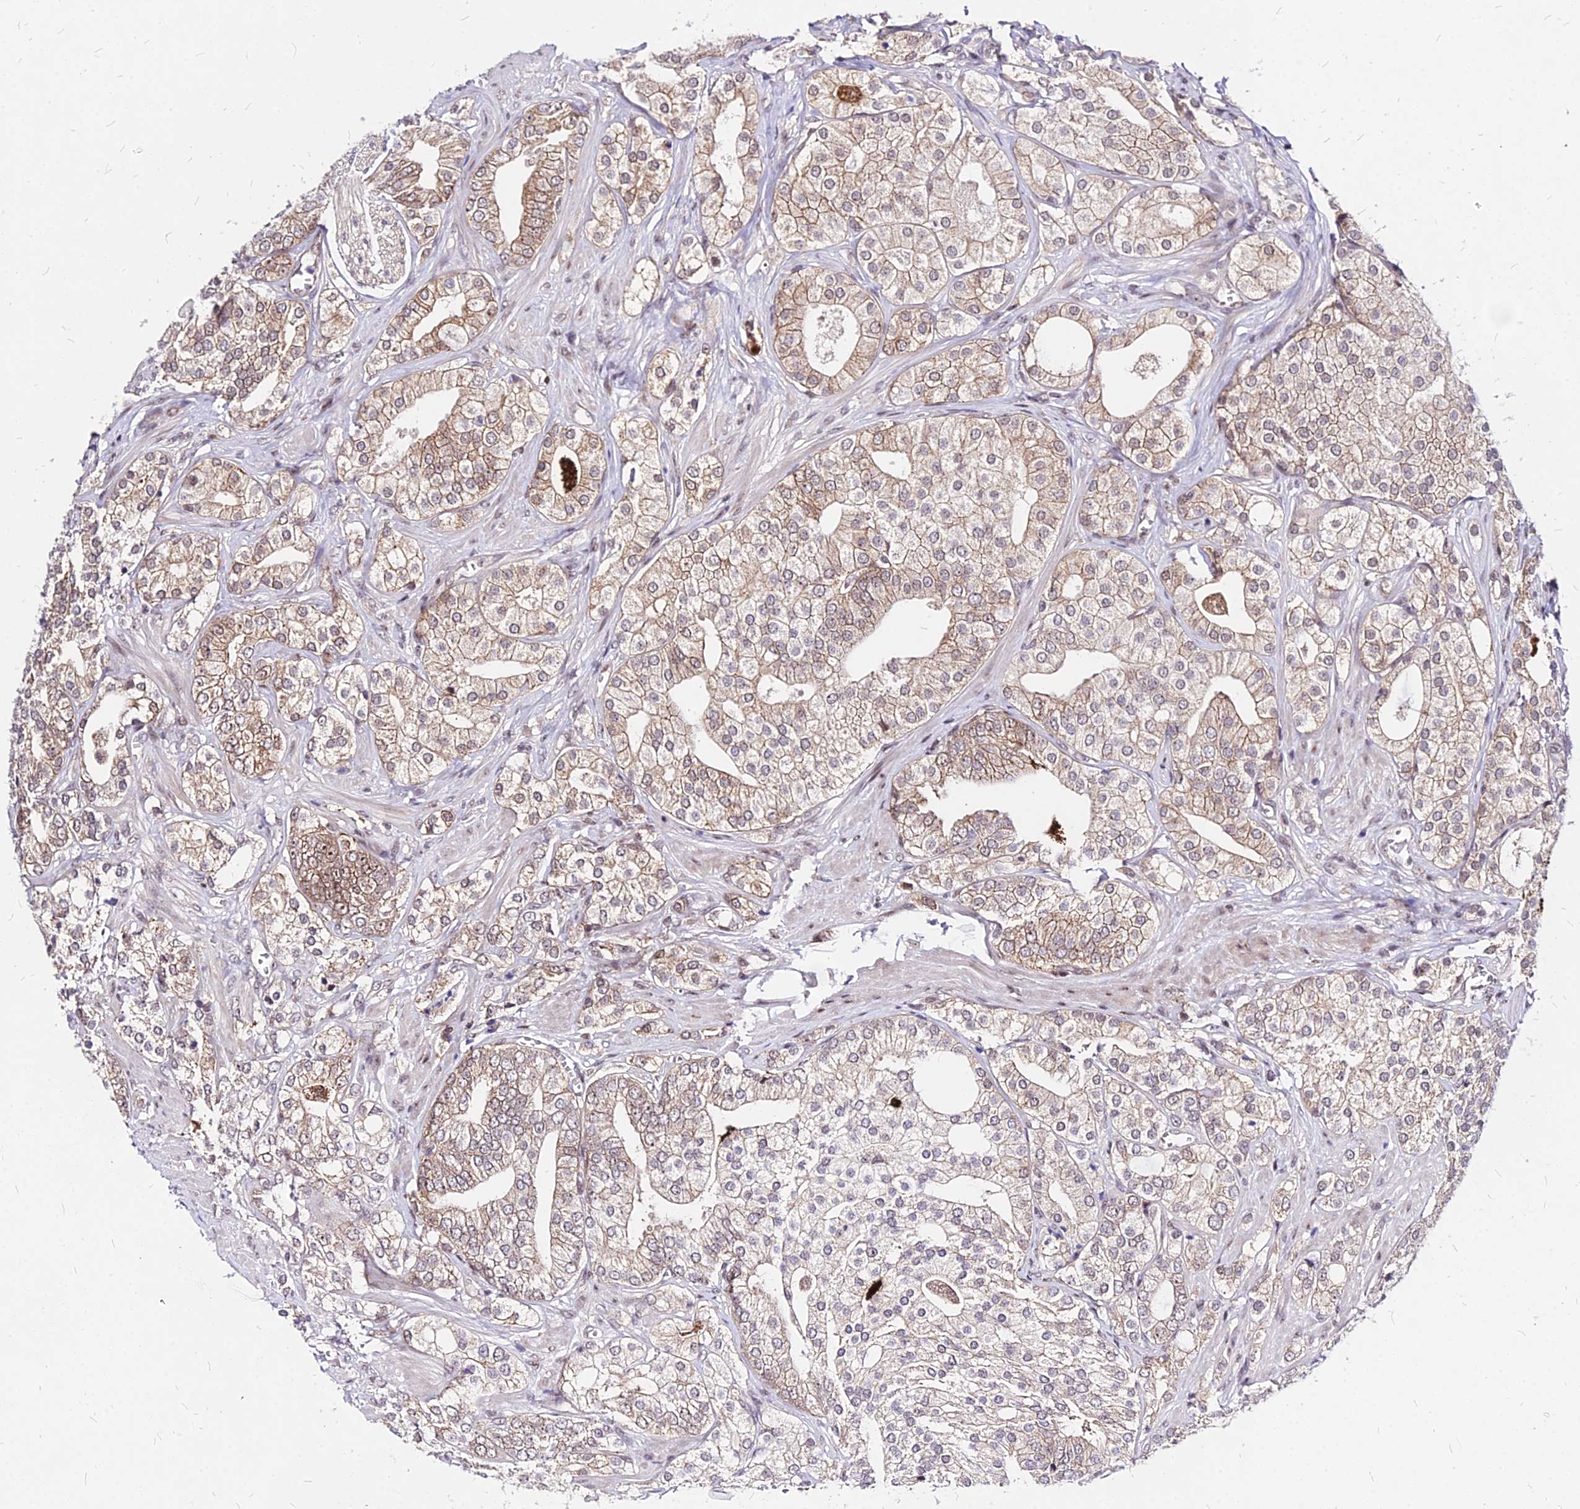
{"staining": {"intensity": "moderate", "quantity": "25%-75%", "location": "cytoplasmic/membranous,nuclear"}, "tissue": "prostate cancer", "cell_type": "Tumor cells", "image_type": "cancer", "snomed": [{"axis": "morphology", "description": "Adenocarcinoma, High grade"}, {"axis": "topography", "description": "Prostate"}], "caption": "Immunohistochemistry staining of prostate adenocarcinoma (high-grade), which displays medium levels of moderate cytoplasmic/membranous and nuclear positivity in about 25%-75% of tumor cells indicating moderate cytoplasmic/membranous and nuclear protein positivity. The staining was performed using DAB (brown) for protein detection and nuclei were counterstained in hematoxylin (blue).", "gene": "DDX55", "patient": {"sex": "male", "age": 50}}